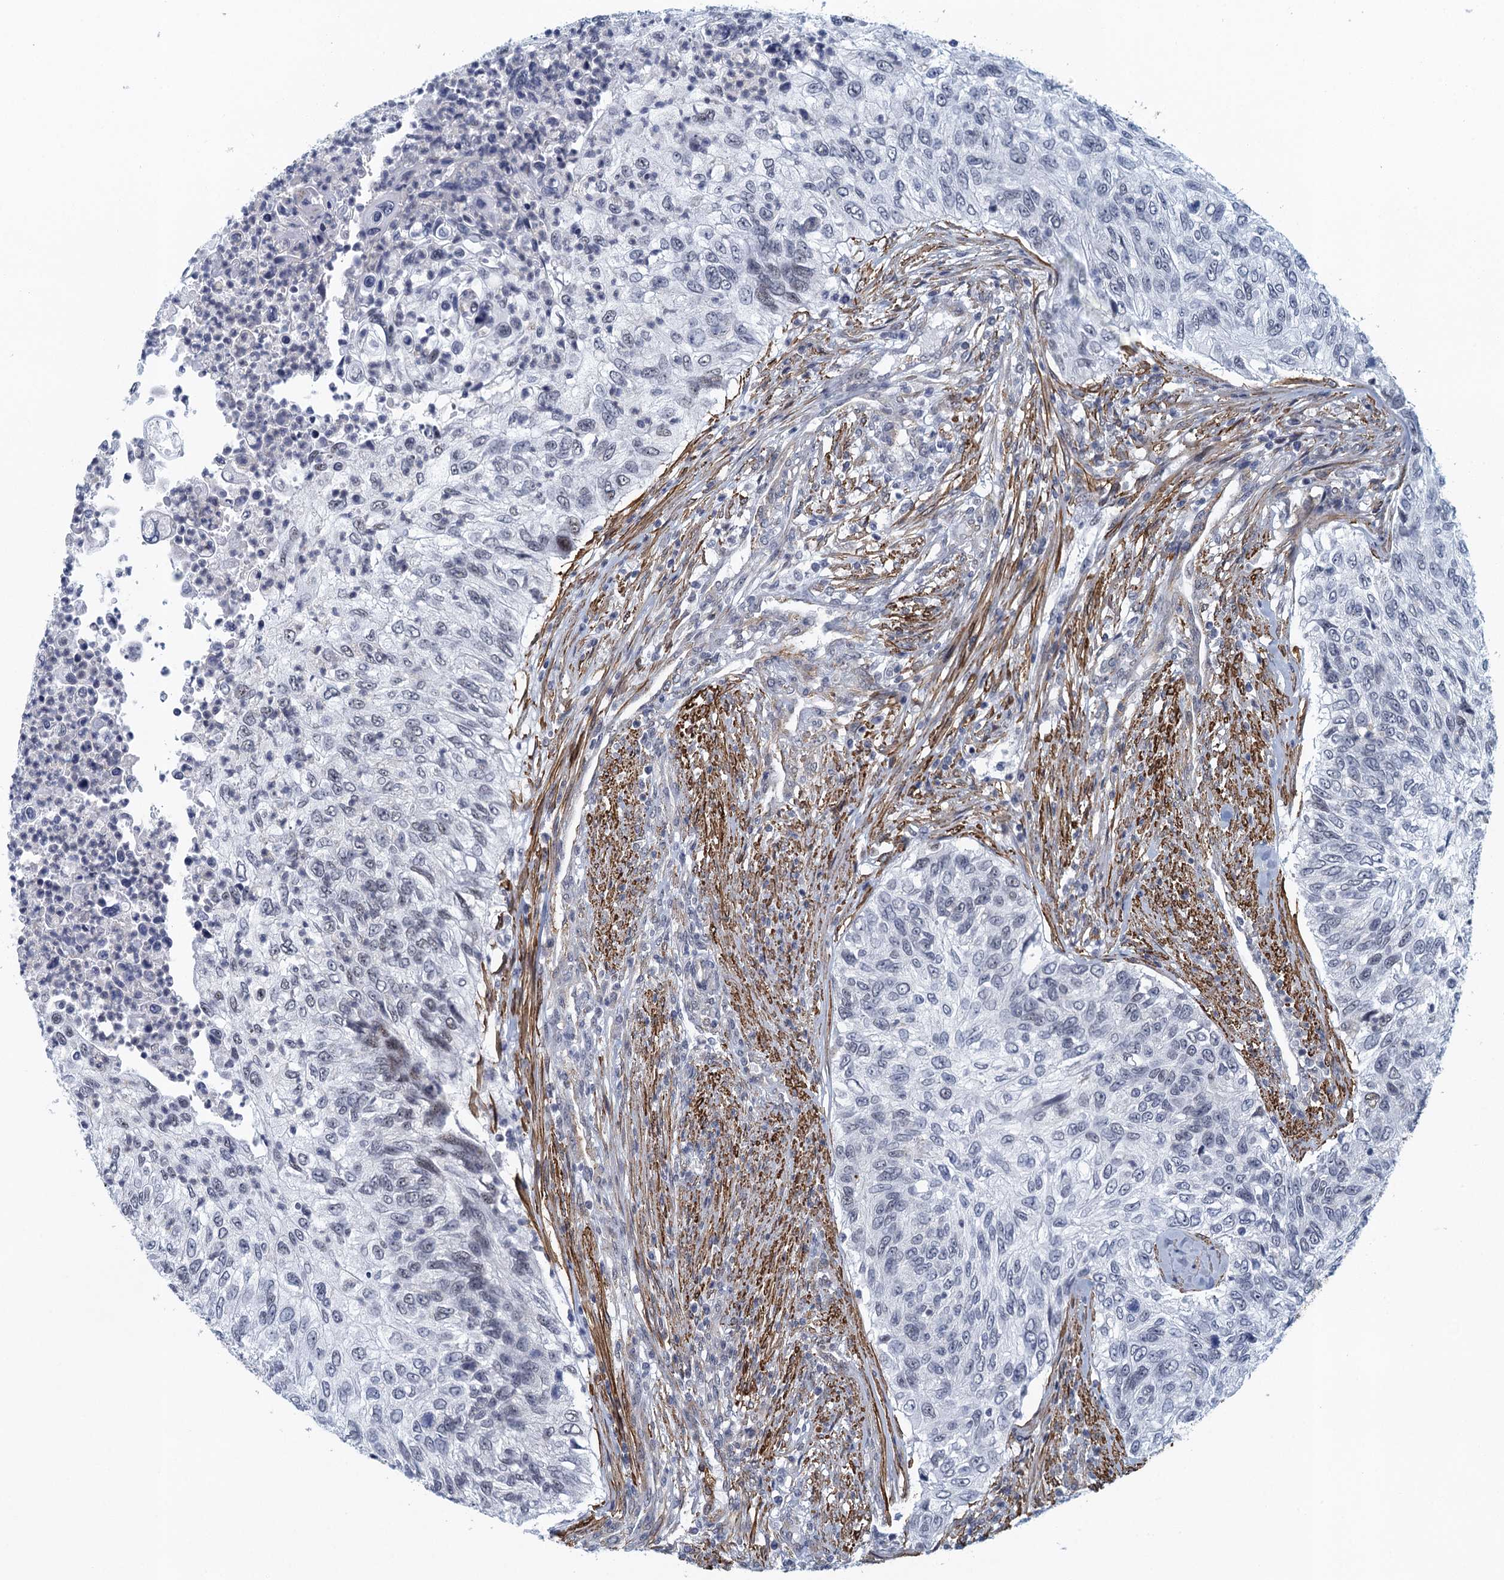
{"staining": {"intensity": "negative", "quantity": "none", "location": "none"}, "tissue": "urothelial cancer", "cell_type": "Tumor cells", "image_type": "cancer", "snomed": [{"axis": "morphology", "description": "Urothelial carcinoma, High grade"}, {"axis": "topography", "description": "Urinary bladder"}], "caption": "Tumor cells show no significant staining in high-grade urothelial carcinoma. (Stains: DAB (3,3'-diaminobenzidine) immunohistochemistry with hematoxylin counter stain, Microscopy: brightfield microscopy at high magnification).", "gene": "ALG2", "patient": {"sex": "female", "age": 60}}